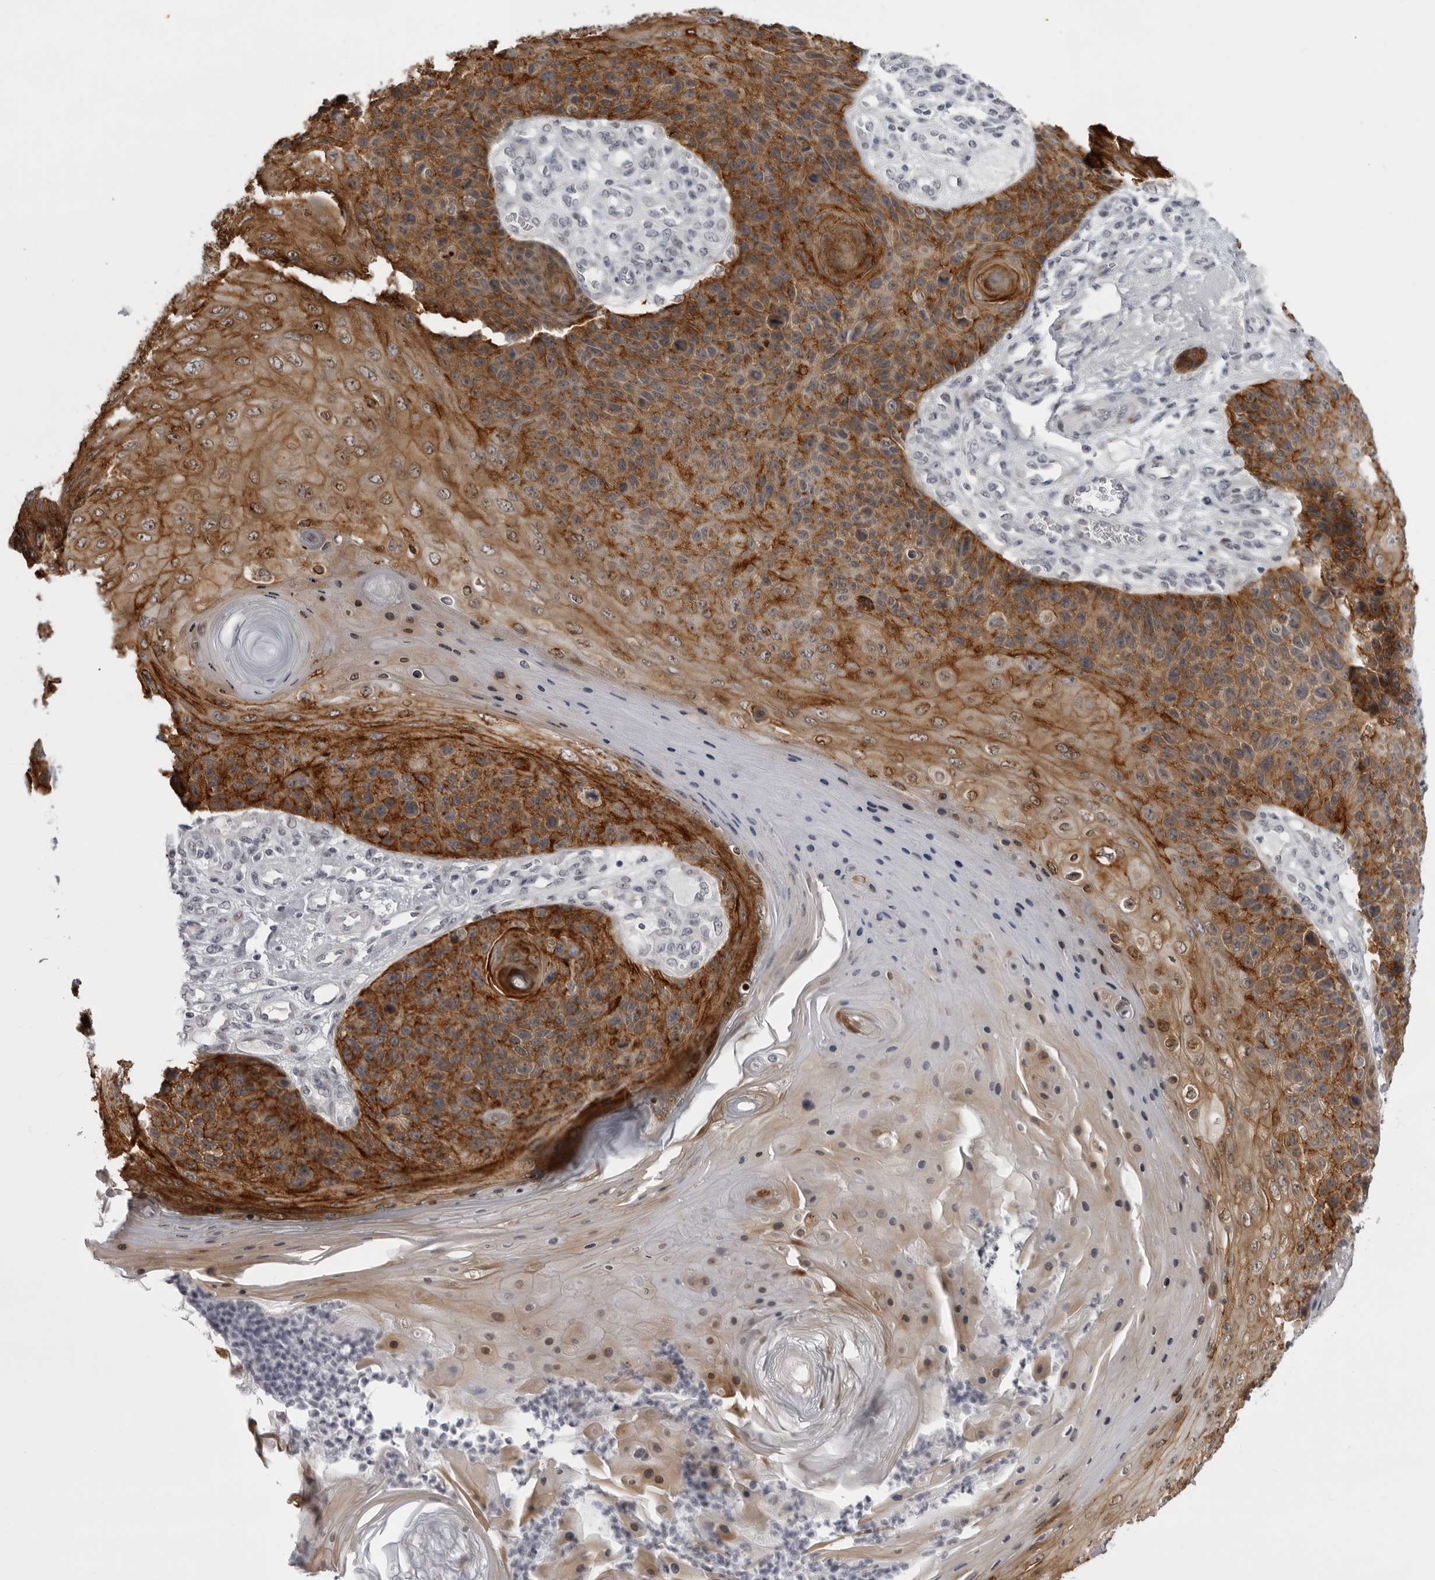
{"staining": {"intensity": "strong", "quantity": ">75%", "location": "cytoplasmic/membranous"}, "tissue": "skin cancer", "cell_type": "Tumor cells", "image_type": "cancer", "snomed": [{"axis": "morphology", "description": "Squamous cell carcinoma, NOS"}, {"axis": "topography", "description": "Skin"}], "caption": "A histopathology image of skin squamous cell carcinoma stained for a protein demonstrates strong cytoplasmic/membranous brown staining in tumor cells. The staining was performed using DAB (3,3'-diaminobenzidine), with brown indicating positive protein expression. Nuclei are stained blue with hematoxylin.", "gene": "NUDT18", "patient": {"sex": "female", "age": 88}}